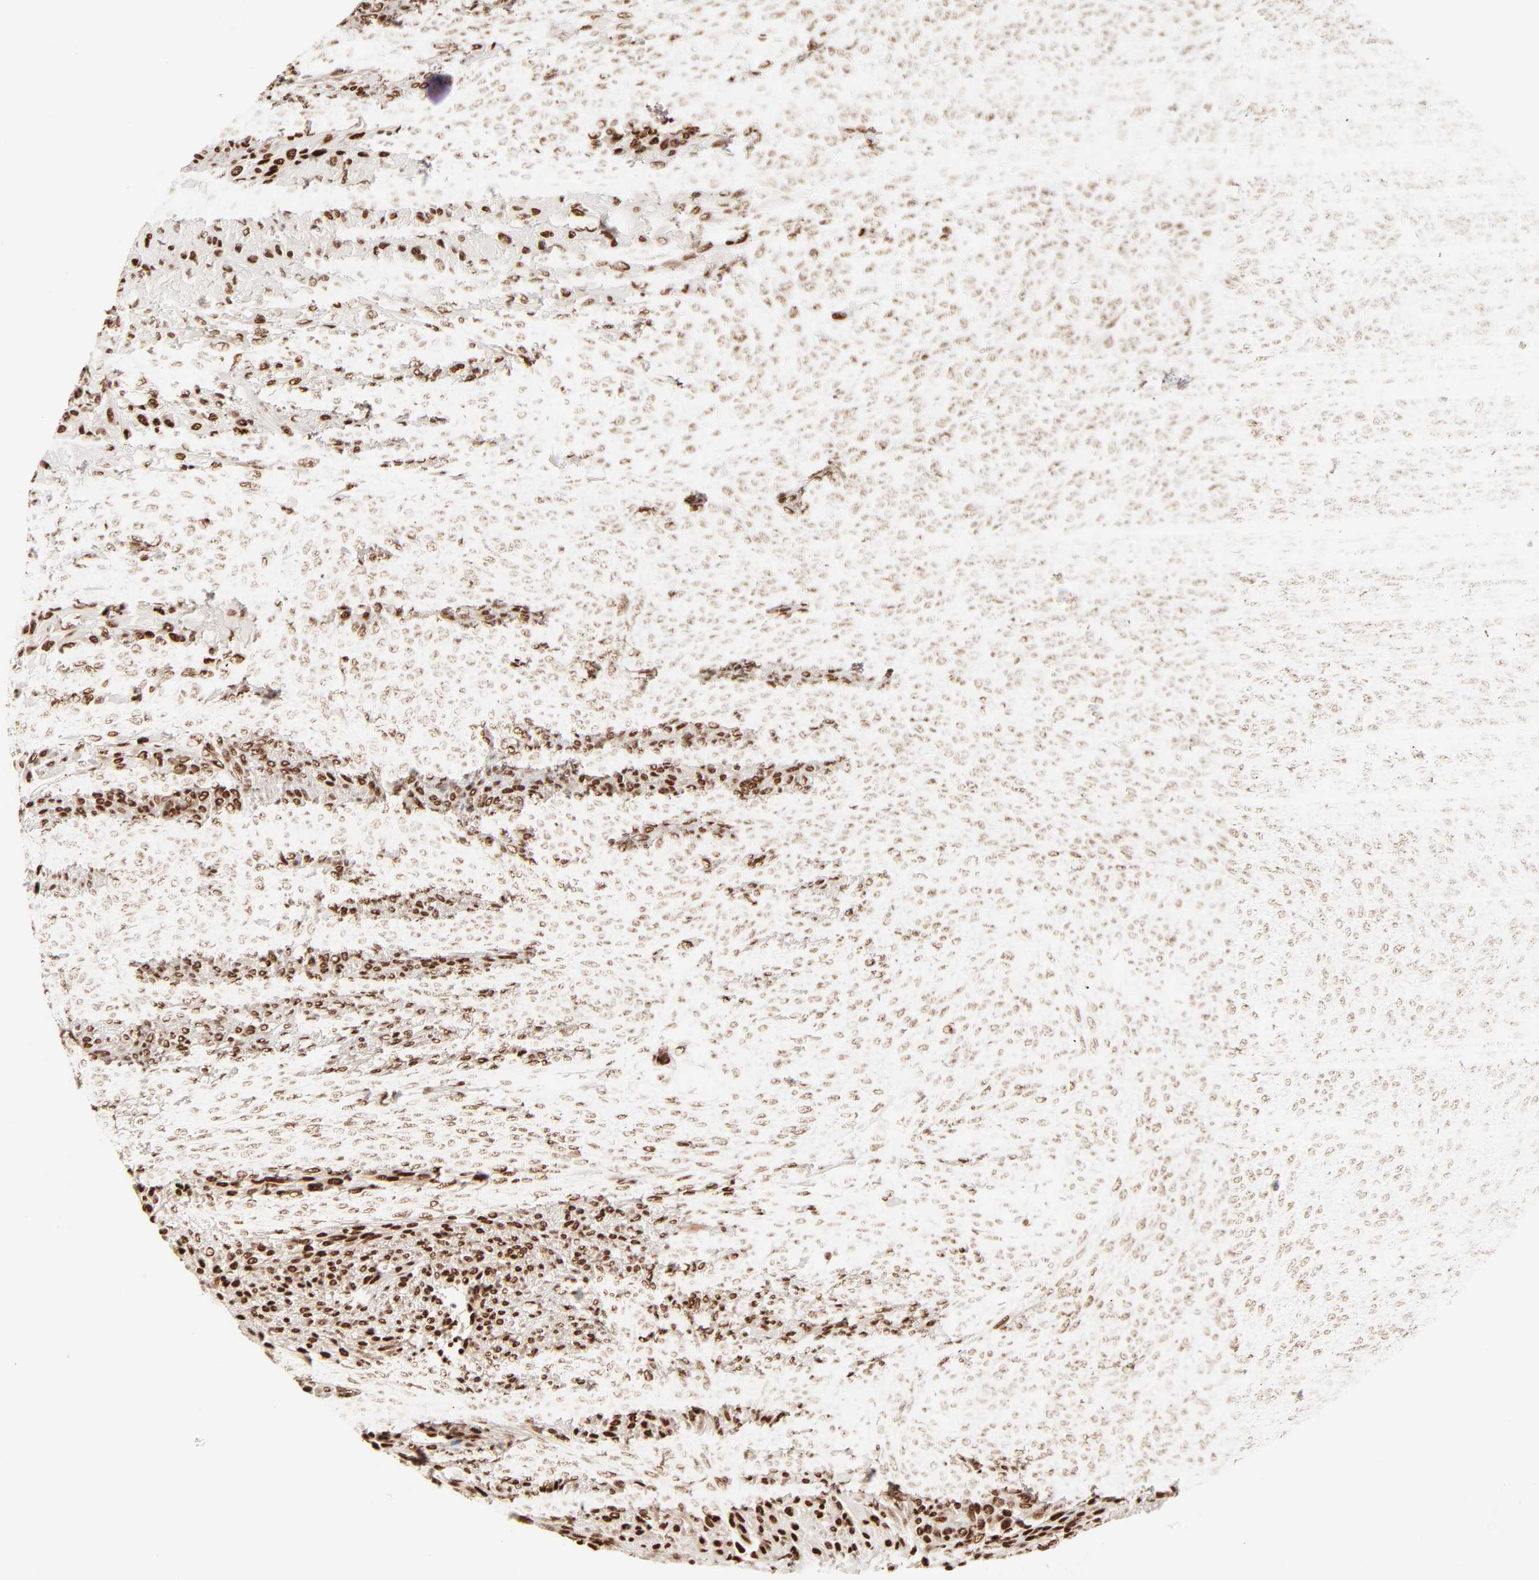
{"staining": {"intensity": "strong", "quantity": ">75%", "location": "nuclear"}, "tissue": "glioma", "cell_type": "Tumor cells", "image_type": "cancer", "snomed": [{"axis": "morphology", "description": "Glioma, malignant, High grade"}, {"axis": "topography", "description": "Cerebral cortex"}], "caption": "Glioma tissue shows strong nuclear positivity in approximately >75% of tumor cells", "gene": "TARDBP", "patient": {"sex": "female", "age": 55}}